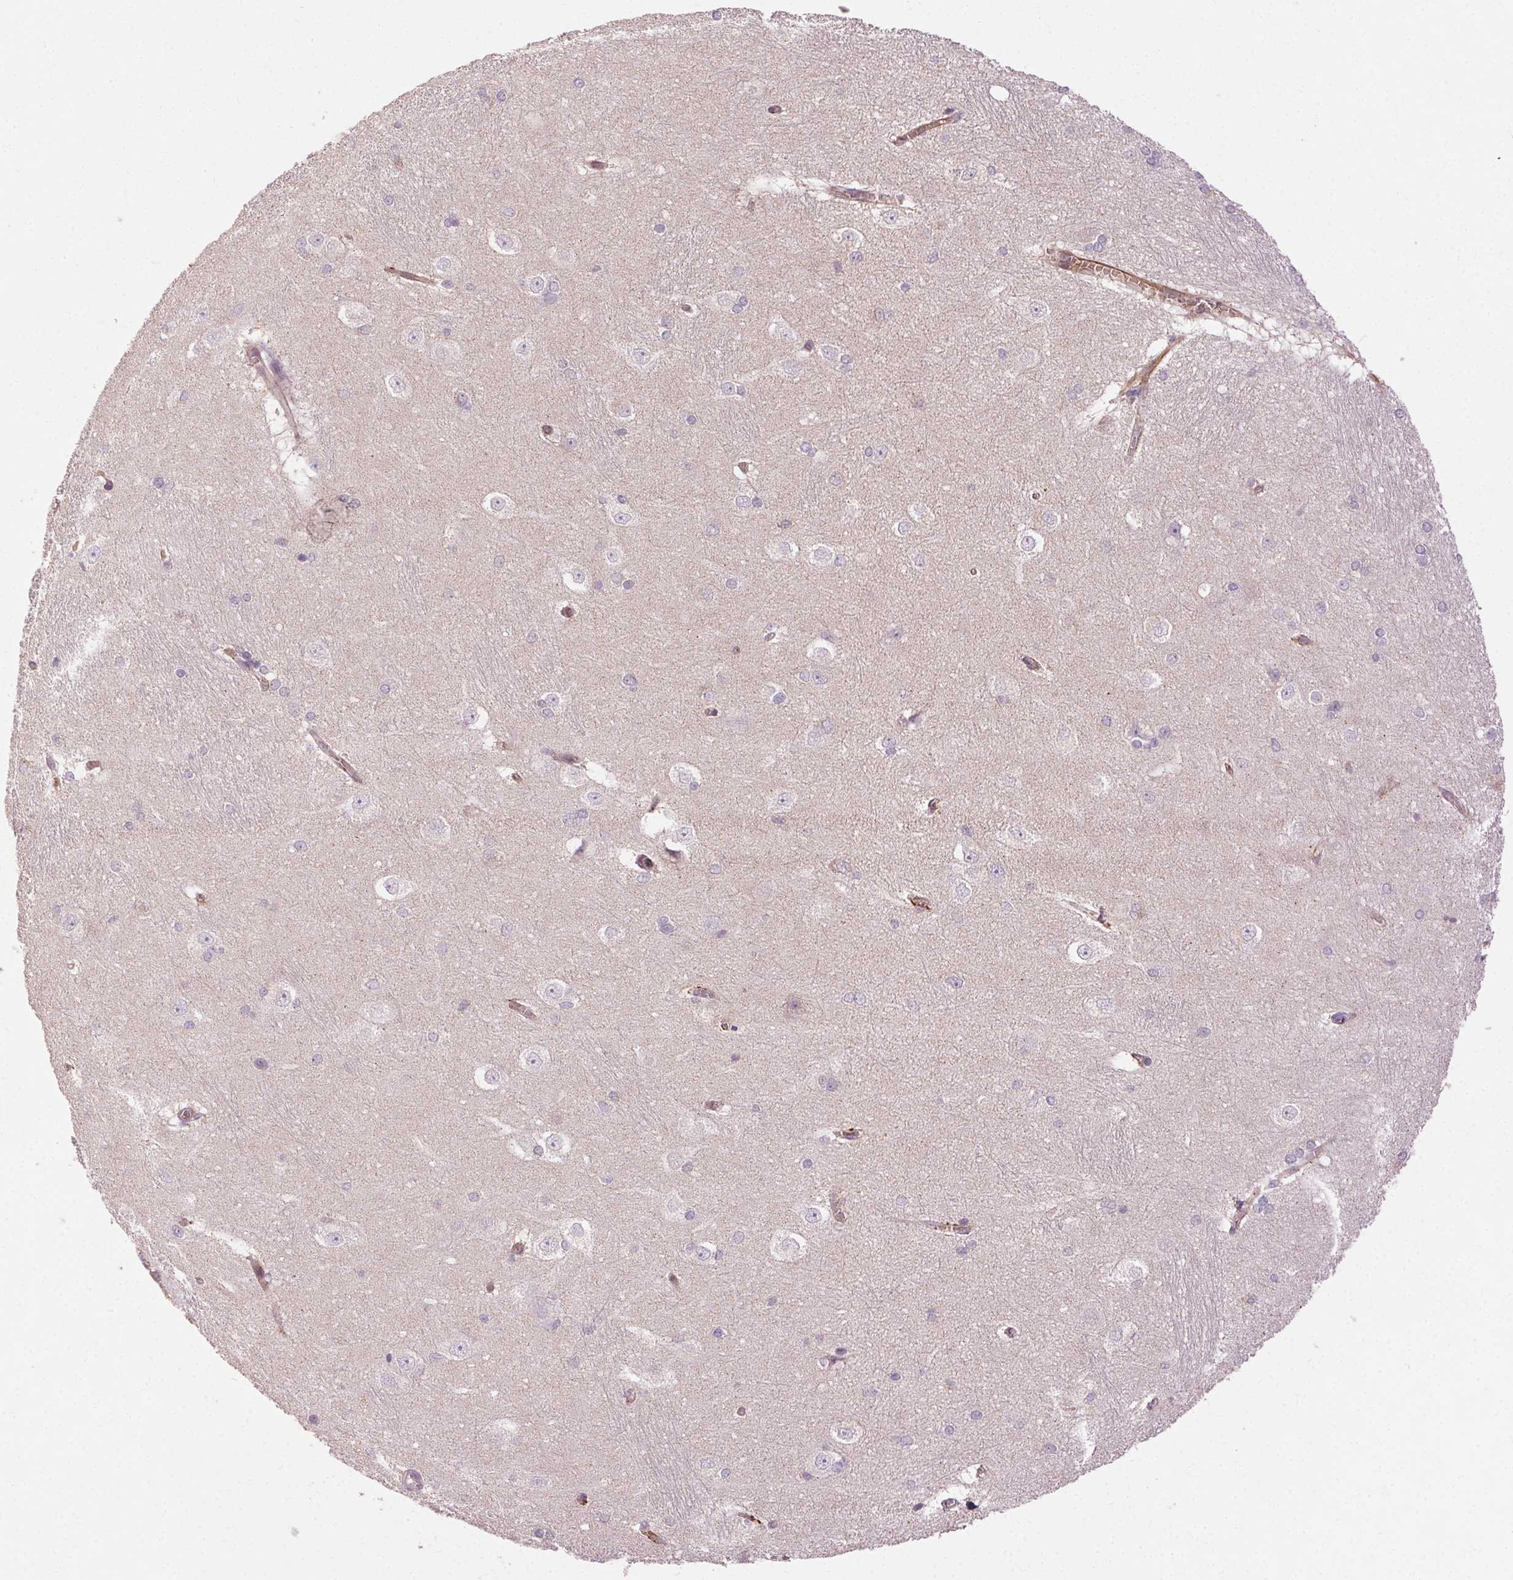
{"staining": {"intensity": "negative", "quantity": "none", "location": "none"}, "tissue": "hippocampus", "cell_type": "Glial cells", "image_type": "normal", "snomed": [{"axis": "morphology", "description": "Normal tissue, NOS"}, {"axis": "topography", "description": "Cerebral cortex"}, {"axis": "topography", "description": "Hippocampus"}], "caption": "IHC image of benign human hippocampus stained for a protein (brown), which displays no staining in glial cells. Brightfield microscopy of immunohistochemistry stained with DAB (brown) and hematoxylin (blue), captured at high magnification.", "gene": "REP15", "patient": {"sex": "female", "age": 19}}